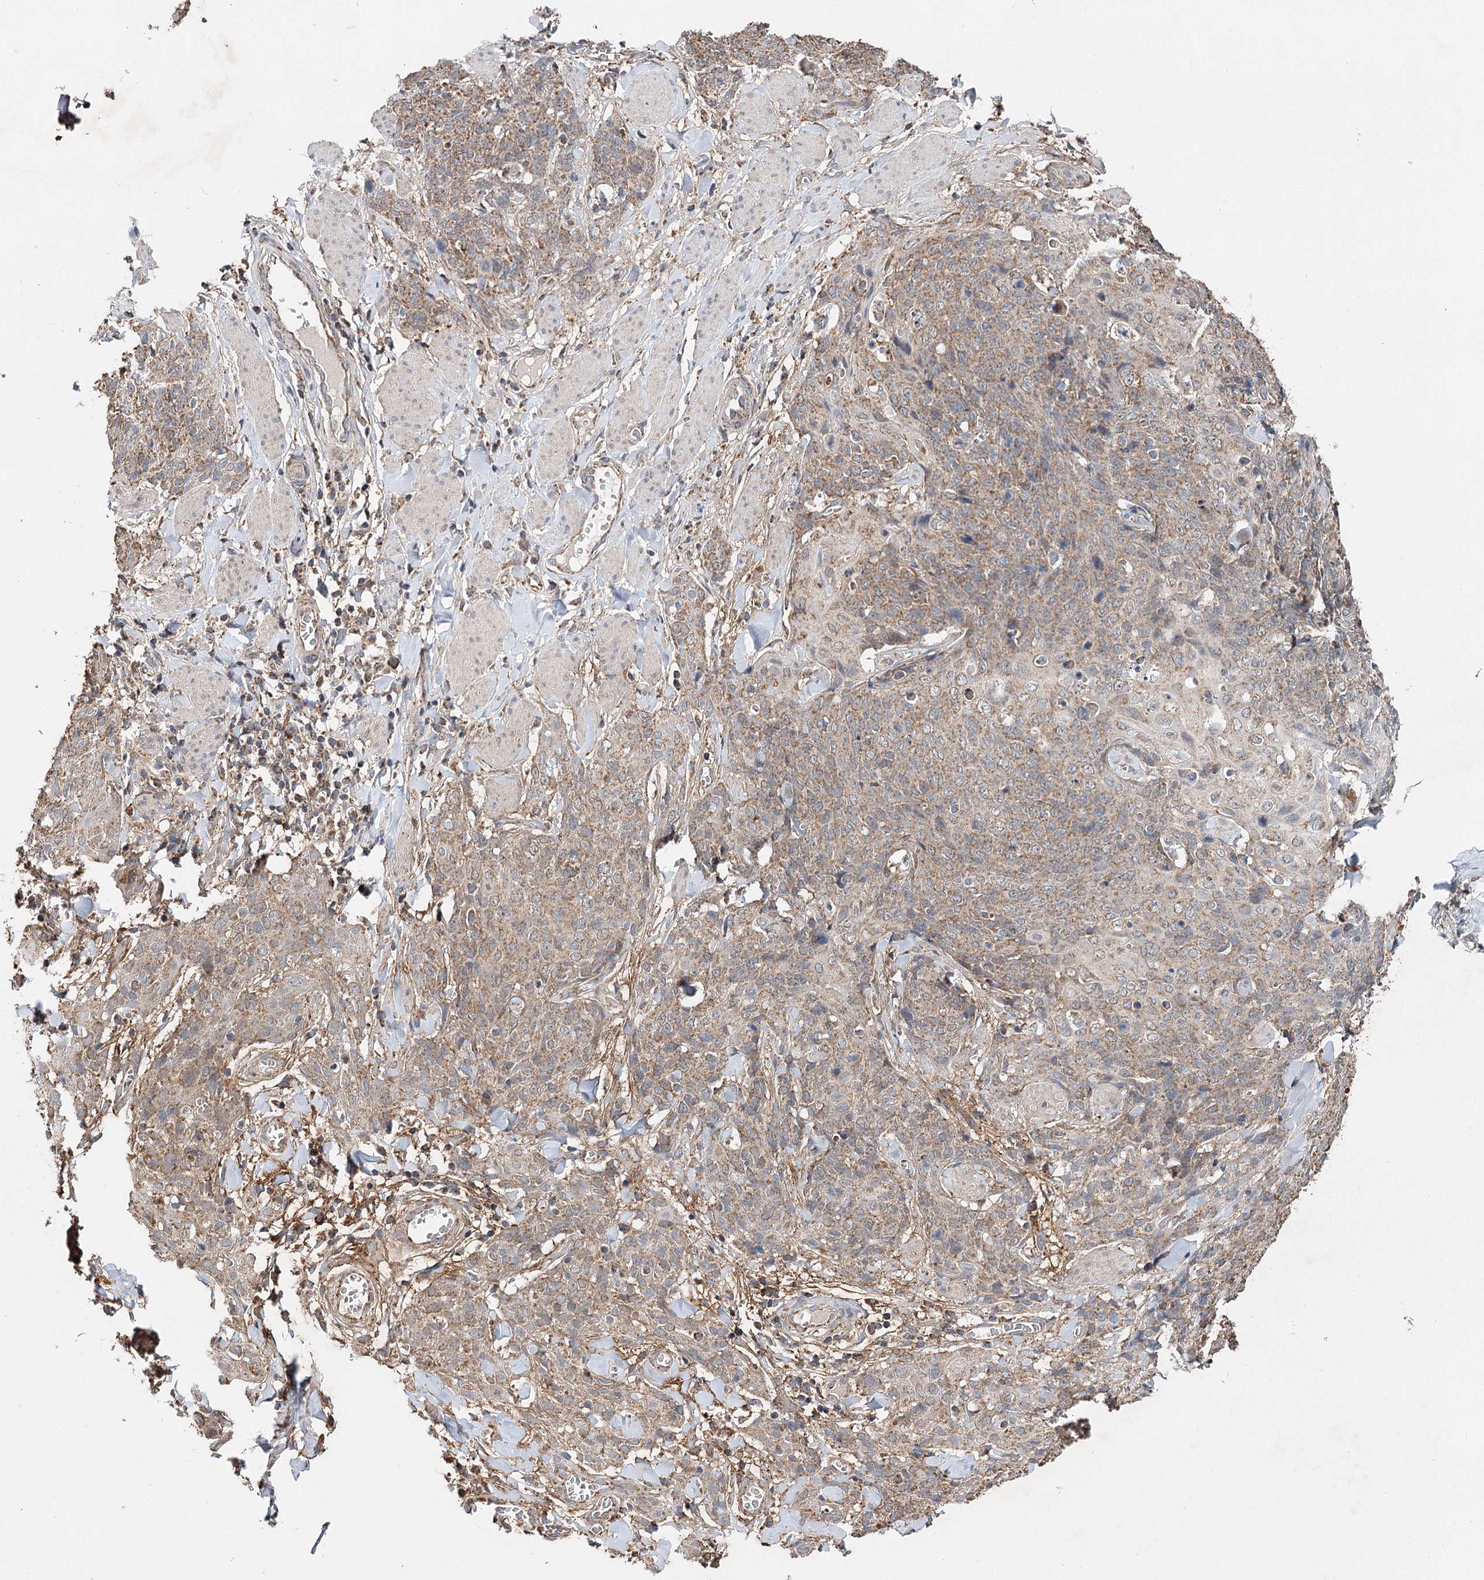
{"staining": {"intensity": "moderate", "quantity": ">75%", "location": "cytoplasmic/membranous"}, "tissue": "skin cancer", "cell_type": "Tumor cells", "image_type": "cancer", "snomed": [{"axis": "morphology", "description": "Squamous cell carcinoma, NOS"}, {"axis": "topography", "description": "Skin"}, {"axis": "topography", "description": "Vulva"}], "caption": "Immunohistochemistry (IHC) micrograph of skin cancer stained for a protein (brown), which demonstrates medium levels of moderate cytoplasmic/membranous staining in approximately >75% of tumor cells.", "gene": "PIK3CB", "patient": {"sex": "female", "age": 85}}